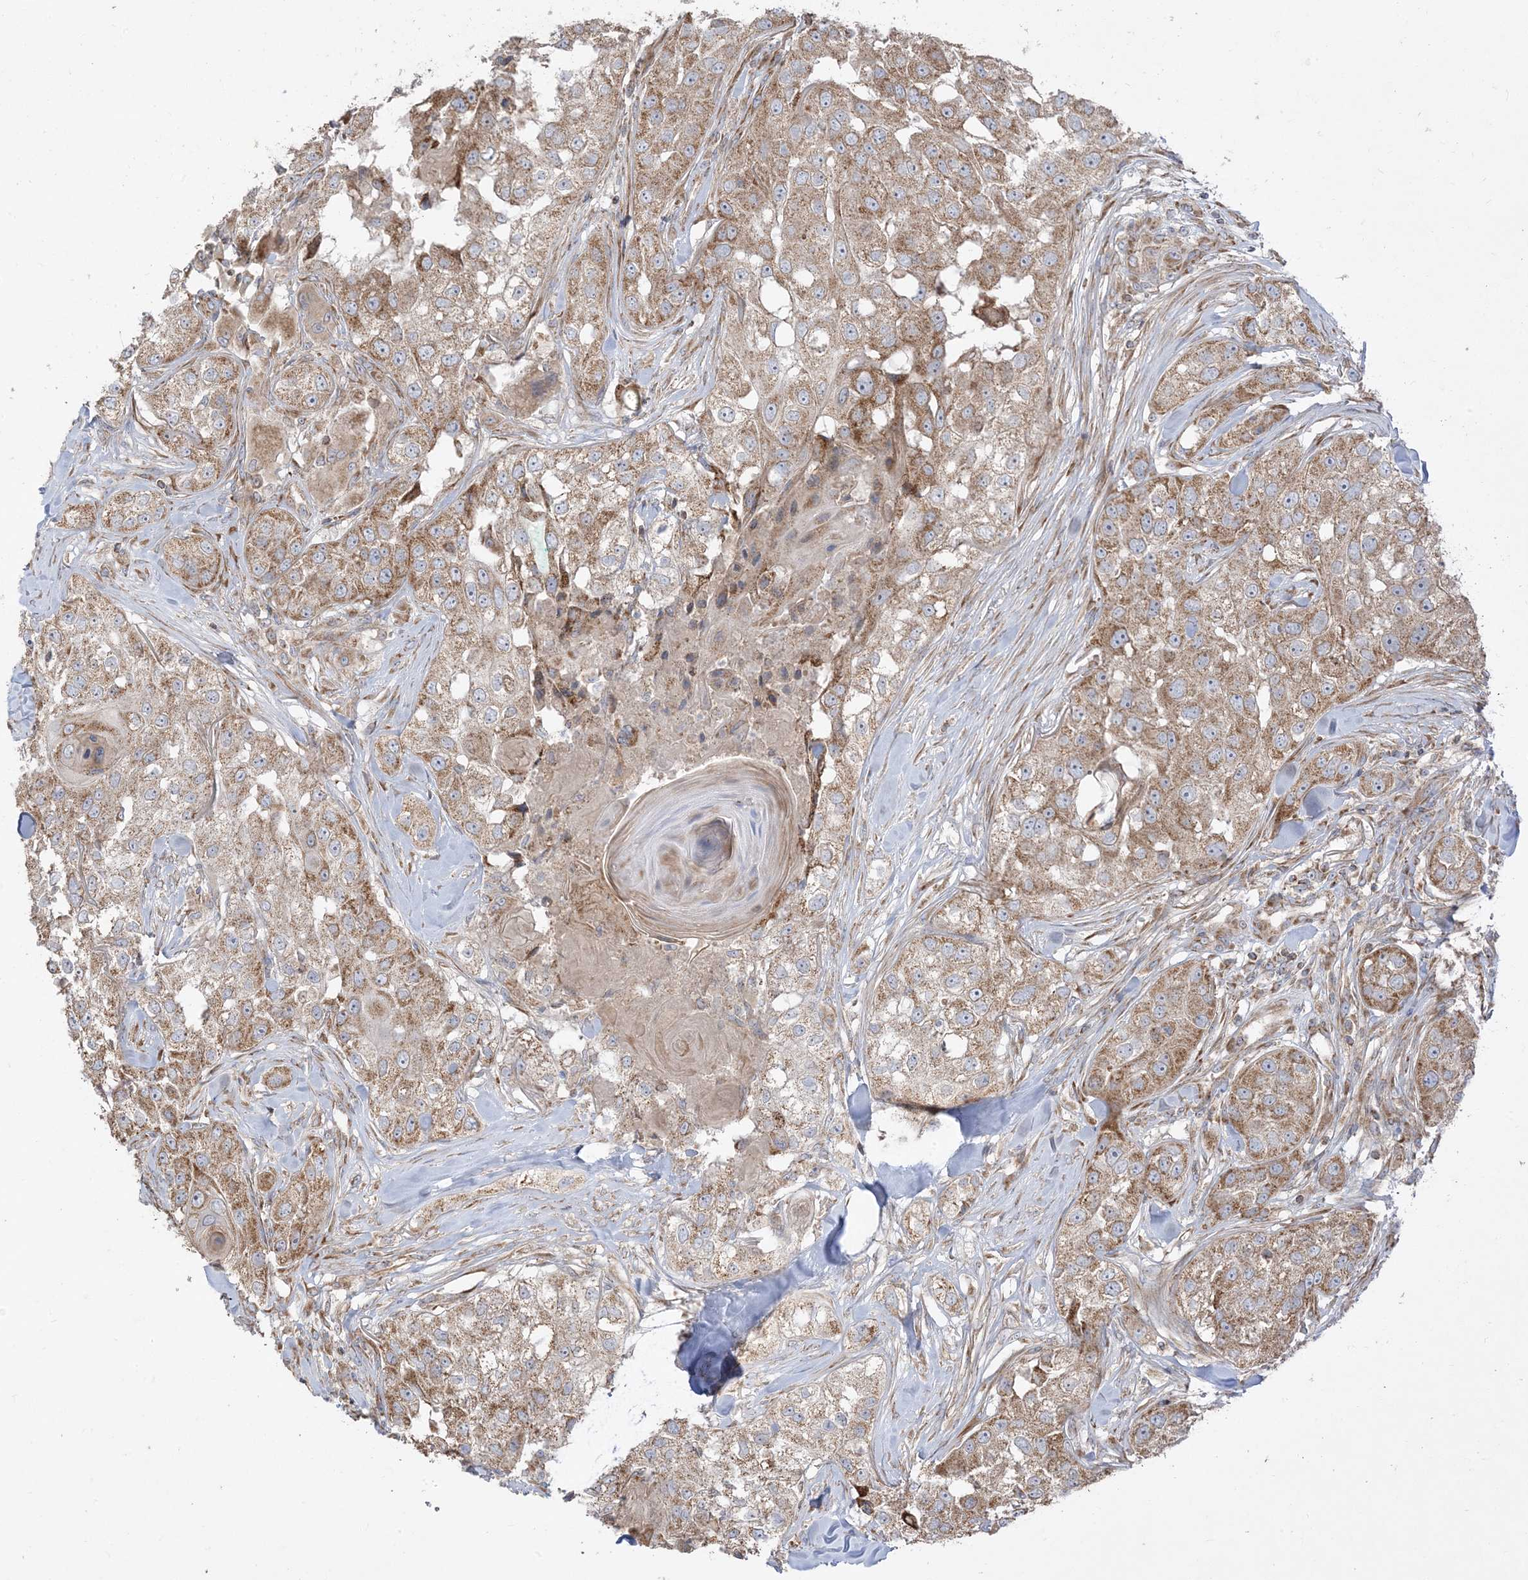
{"staining": {"intensity": "moderate", "quantity": ">75%", "location": "cytoplasmic/membranous"}, "tissue": "head and neck cancer", "cell_type": "Tumor cells", "image_type": "cancer", "snomed": [{"axis": "morphology", "description": "Normal tissue, NOS"}, {"axis": "morphology", "description": "Squamous cell carcinoma, NOS"}, {"axis": "topography", "description": "Skeletal muscle"}, {"axis": "topography", "description": "Head-Neck"}], "caption": "Immunohistochemistry of head and neck squamous cell carcinoma displays medium levels of moderate cytoplasmic/membranous expression in about >75% of tumor cells.", "gene": "AARS2", "patient": {"sex": "male", "age": 51}}